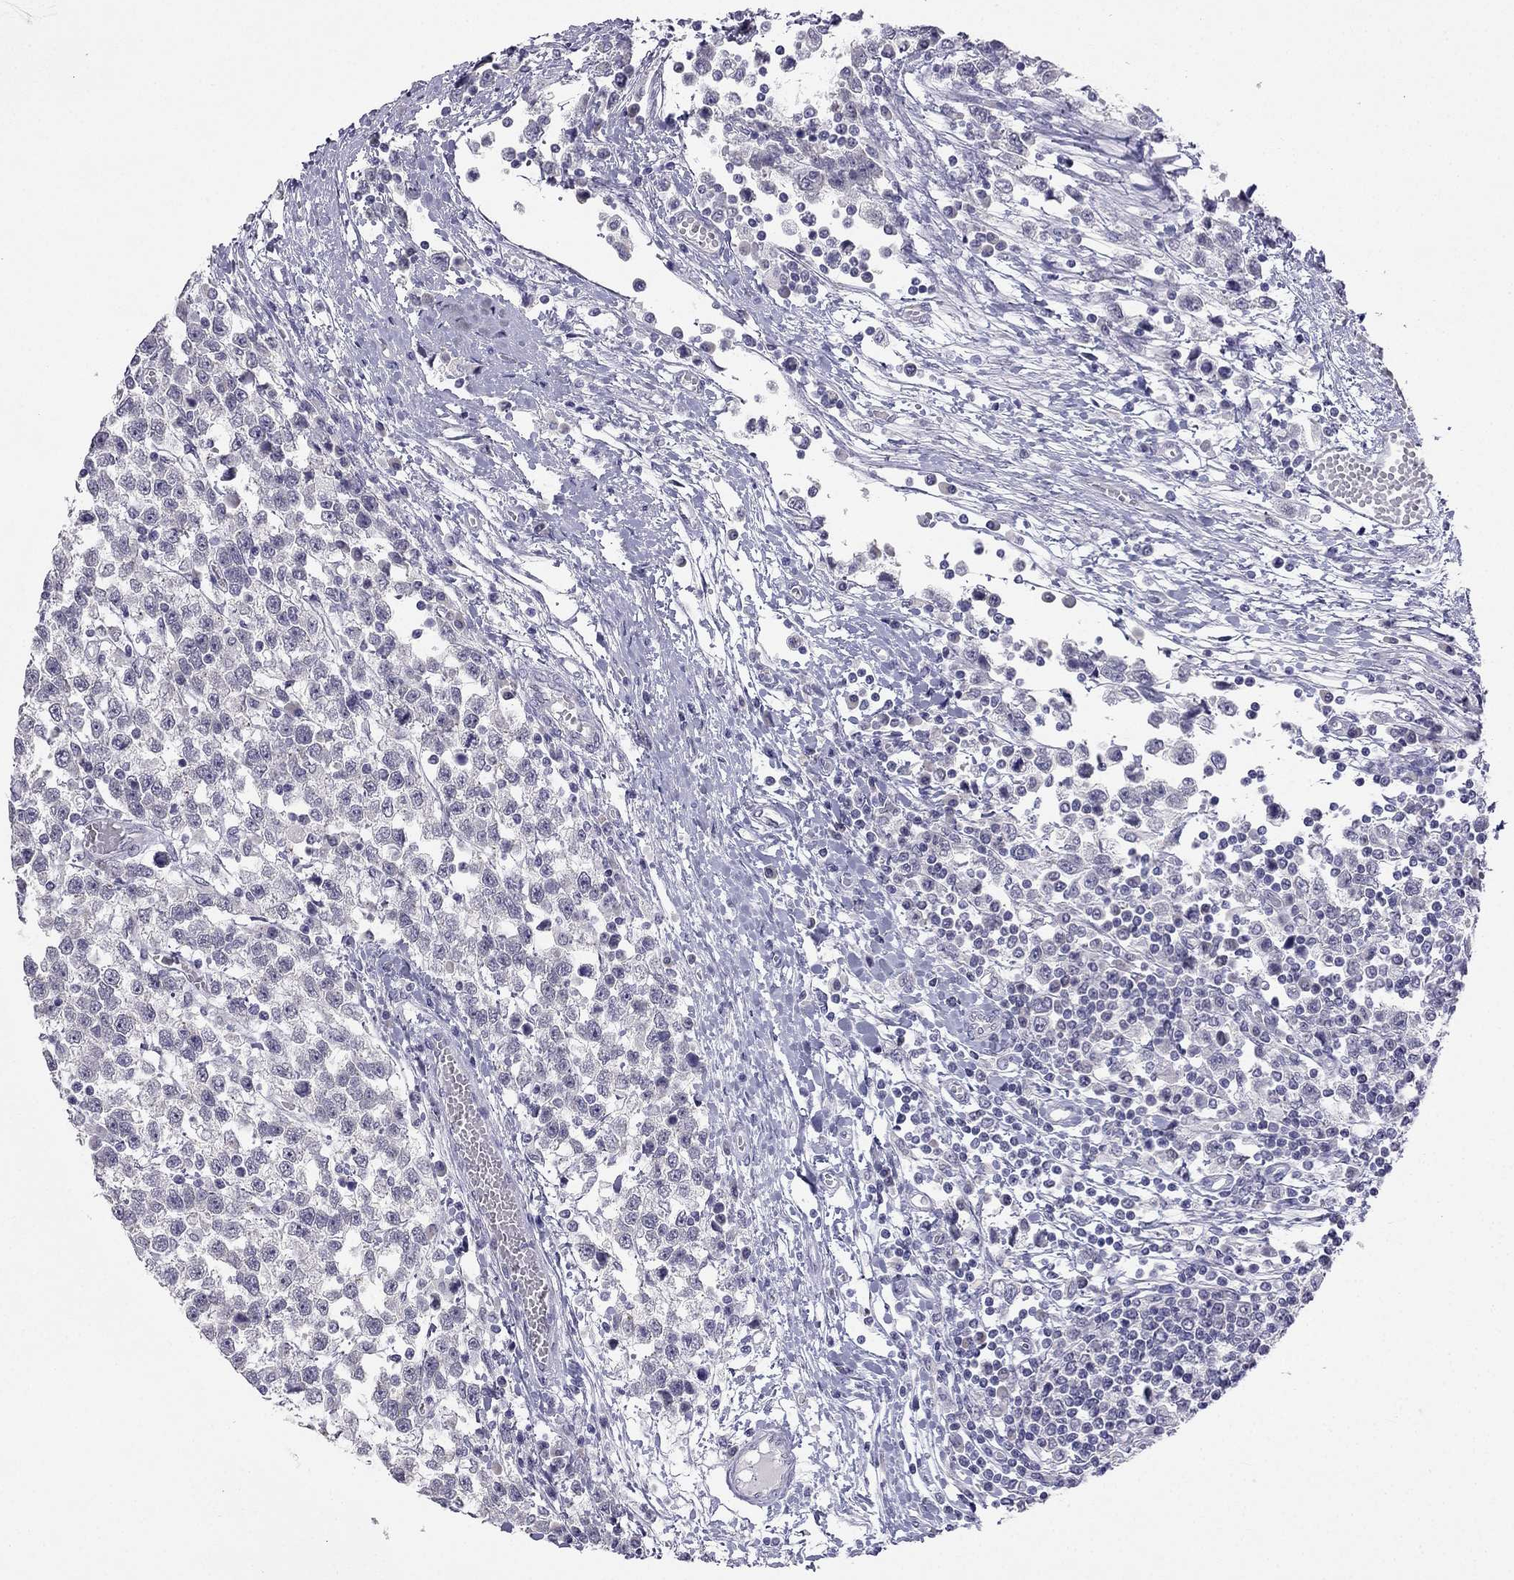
{"staining": {"intensity": "negative", "quantity": "none", "location": "none"}, "tissue": "testis cancer", "cell_type": "Tumor cells", "image_type": "cancer", "snomed": [{"axis": "morphology", "description": "Seminoma, NOS"}, {"axis": "topography", "description": "Testis"}], "caption": "Tumor cells are negative for protein expression in human testis seminoma.", "gene": "C16orf89", "patient": {"sex": "male", "age": 34}}